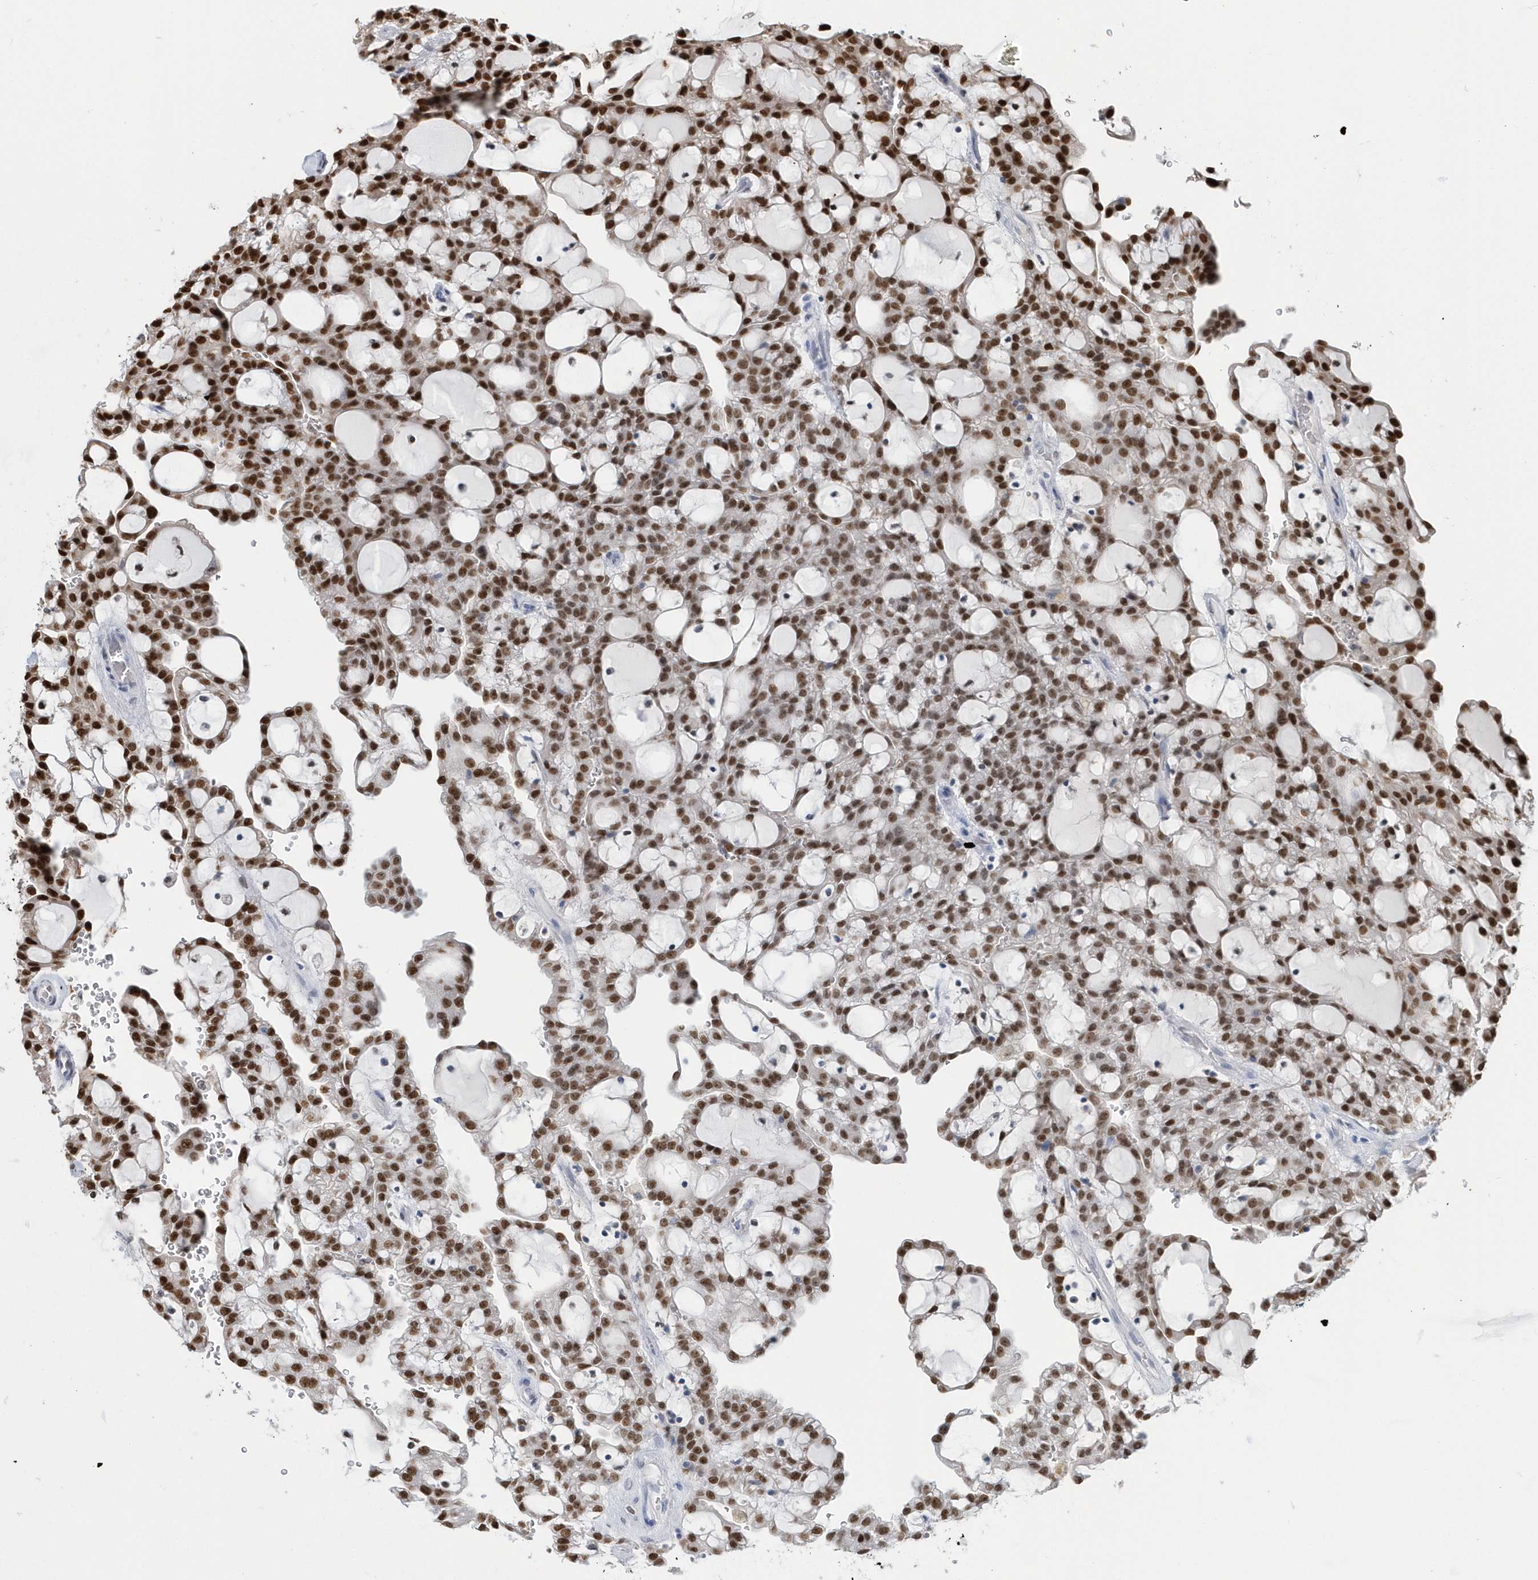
{"staining": {"intensity": "strong", "quantity": ">75%", "location": "nuclear"}, "tissue": "renal cancer", "cell_type": "Tumor cells", "image_type": "cancer", "snomed": [{"axis": "morphology", "description": "Adenocarcinoma, NOS"}, {"axis": "topography", "description": "Kidney"}], "caption": "This histopathology image demonstrates renal adenocarcinoma stained with immunohistochemistry (IHC) to label a protein in brown. The nuclear of tumor cells show strong positivity for the protein. Nuclei are counter-stained blue.", "gene": "MACROH2A2", "patient": {"sex": "male", "age": 63}}